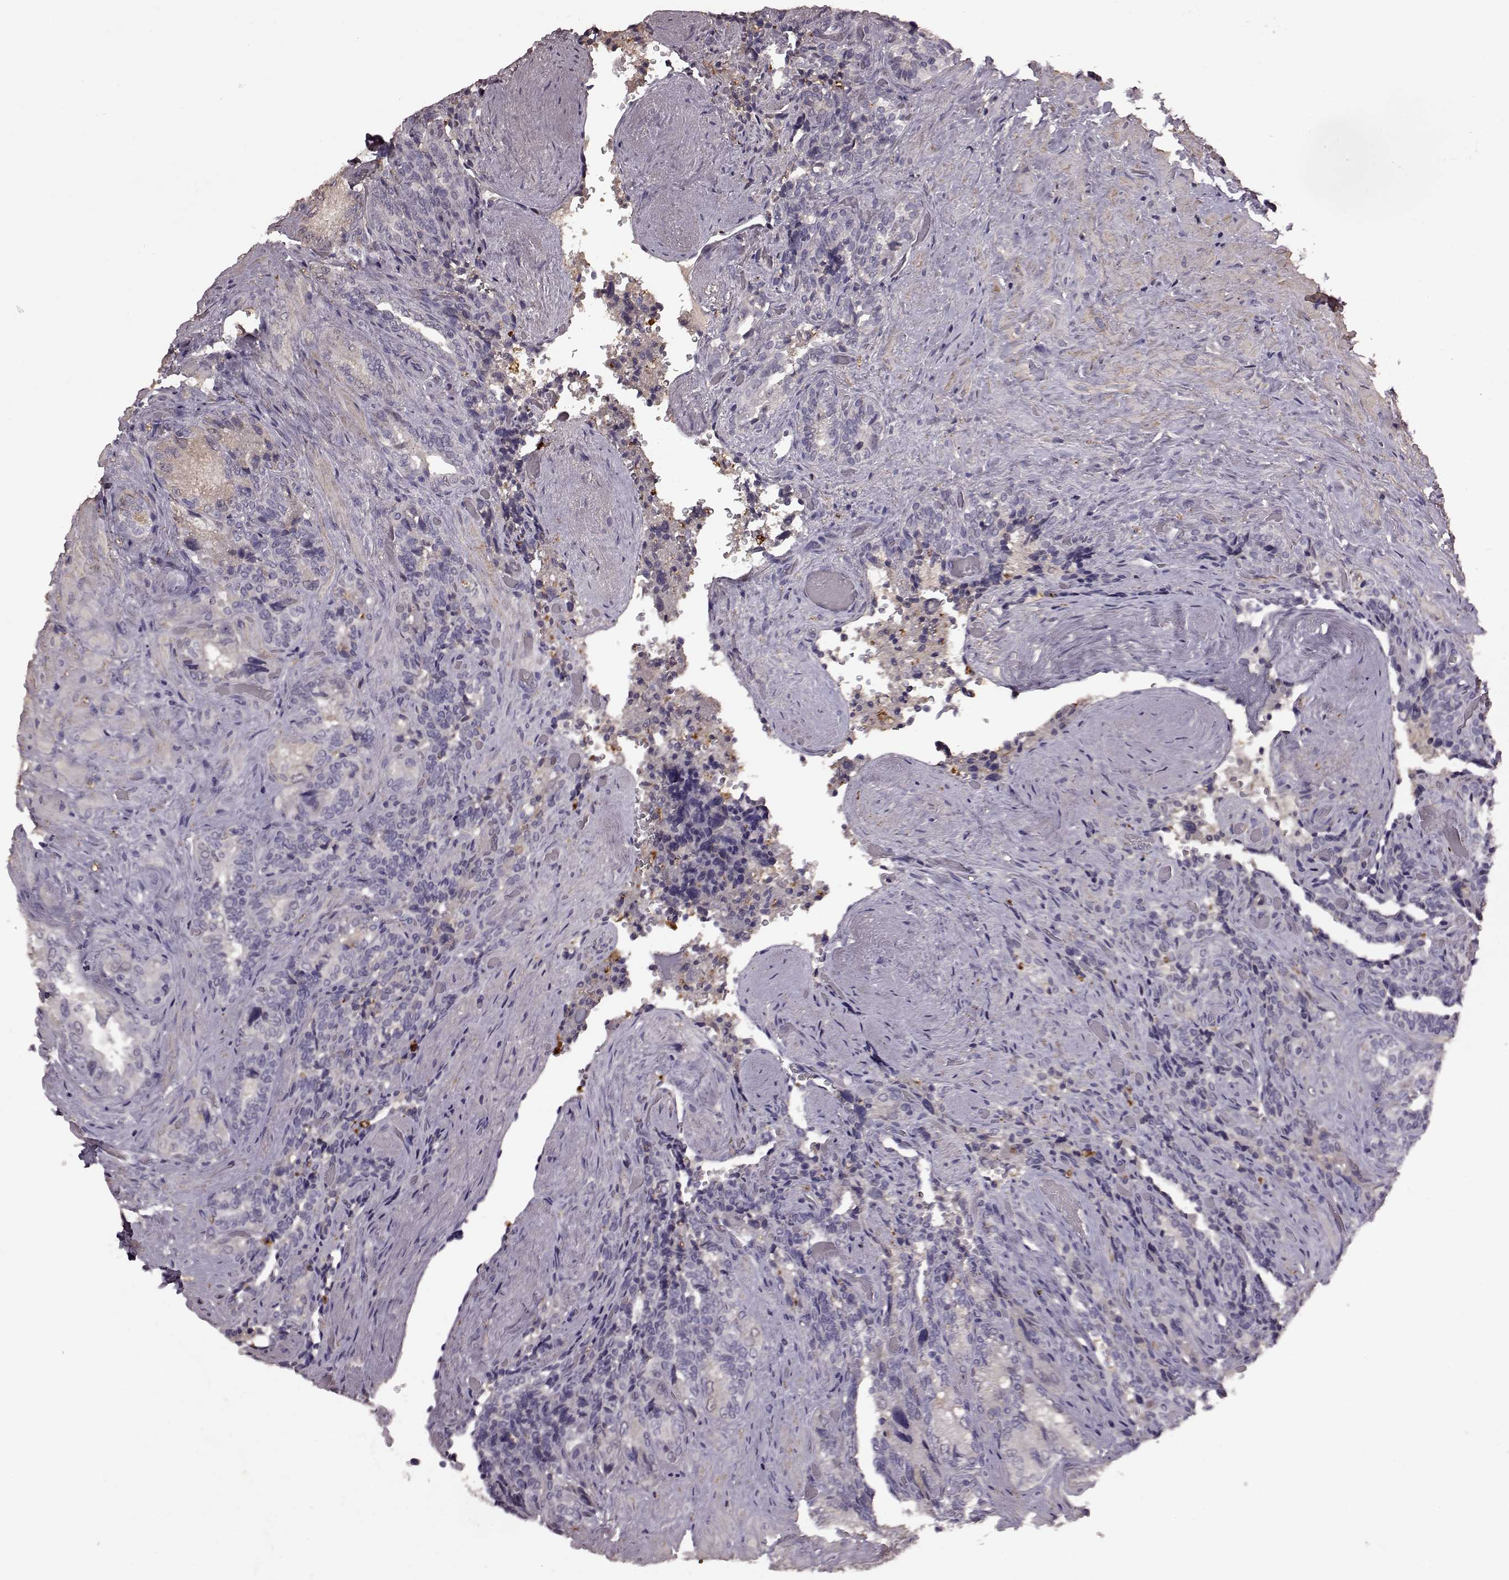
{"staining": {"intensity": "negative", "quantity": "none", "location": "none"}, "tissue": "seminal vesicle", "cell_type": "Glandular cells", "image_type": "normal", "snomed": [{"axis": "morphology", "description": "Normal tissue, NOS"}, {"axis": "topography", "description": "Seminal veicle"}], "caption": "This is an IHC photomicrograph of normal human seminal vesicle. There is no positivity in glandular cells.", "gene": "FRRS1L", "patient": {"sex": "male", "age": 69}}